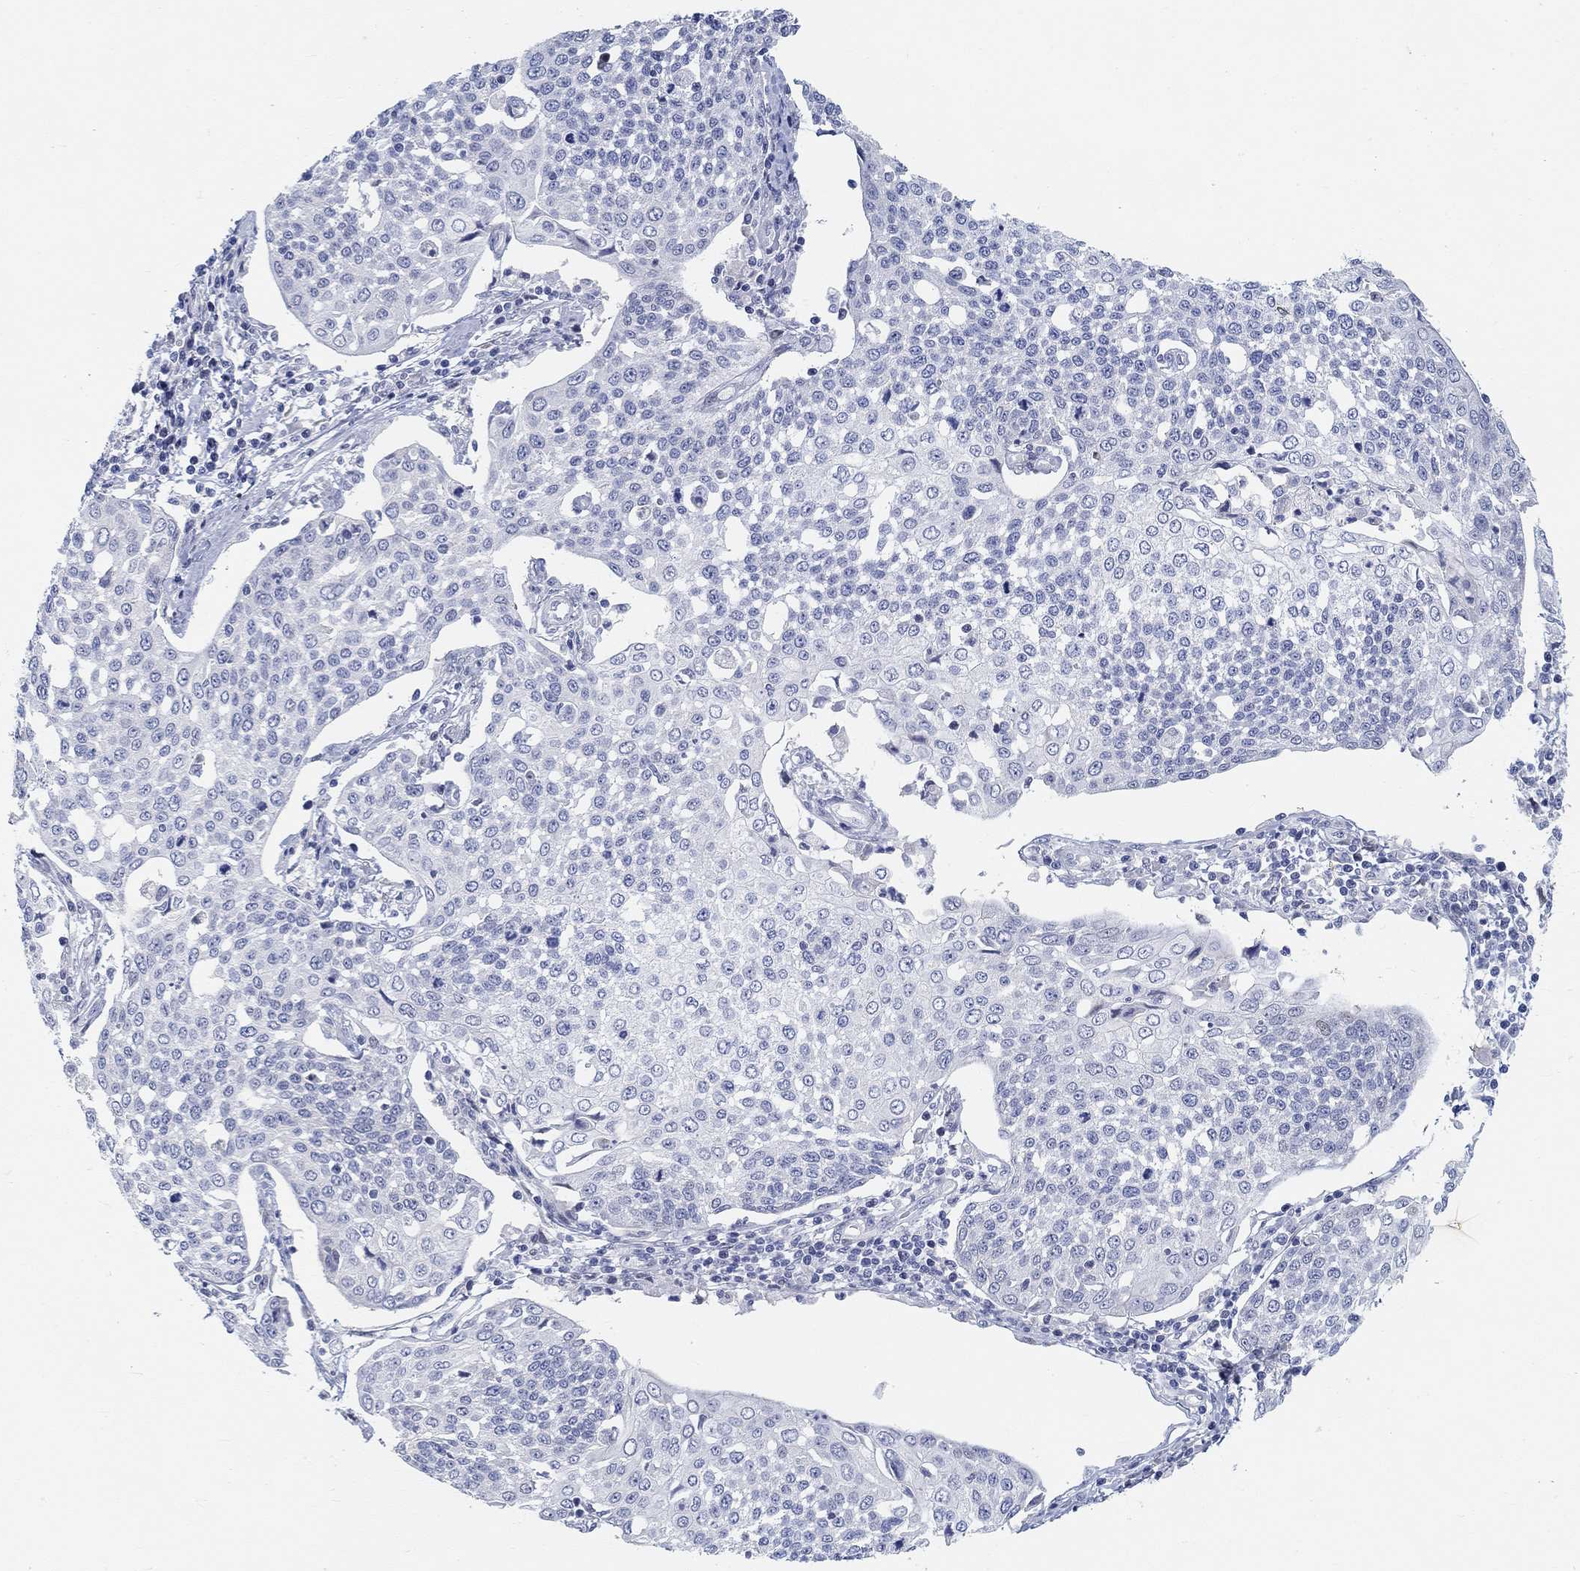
{"staining": {"intensity": "negative", "quantity": "none", "location": "none"}, "tissue": "cervical cancer", "cell_type": "Tumor cells", "image_type": "cancer", "snomed": [{"axis": "morphology", "description": "Squamous cell carcinoma, NOS"}, {"axis": "topography", "description": "Cervix"}], "caption": "Cervical squamous cell carcinoma stained for a protein using IHC exhibits no staining tumor cells.", "gene": "SNTG2", "patient": {"sex": "female", "age": 34}}